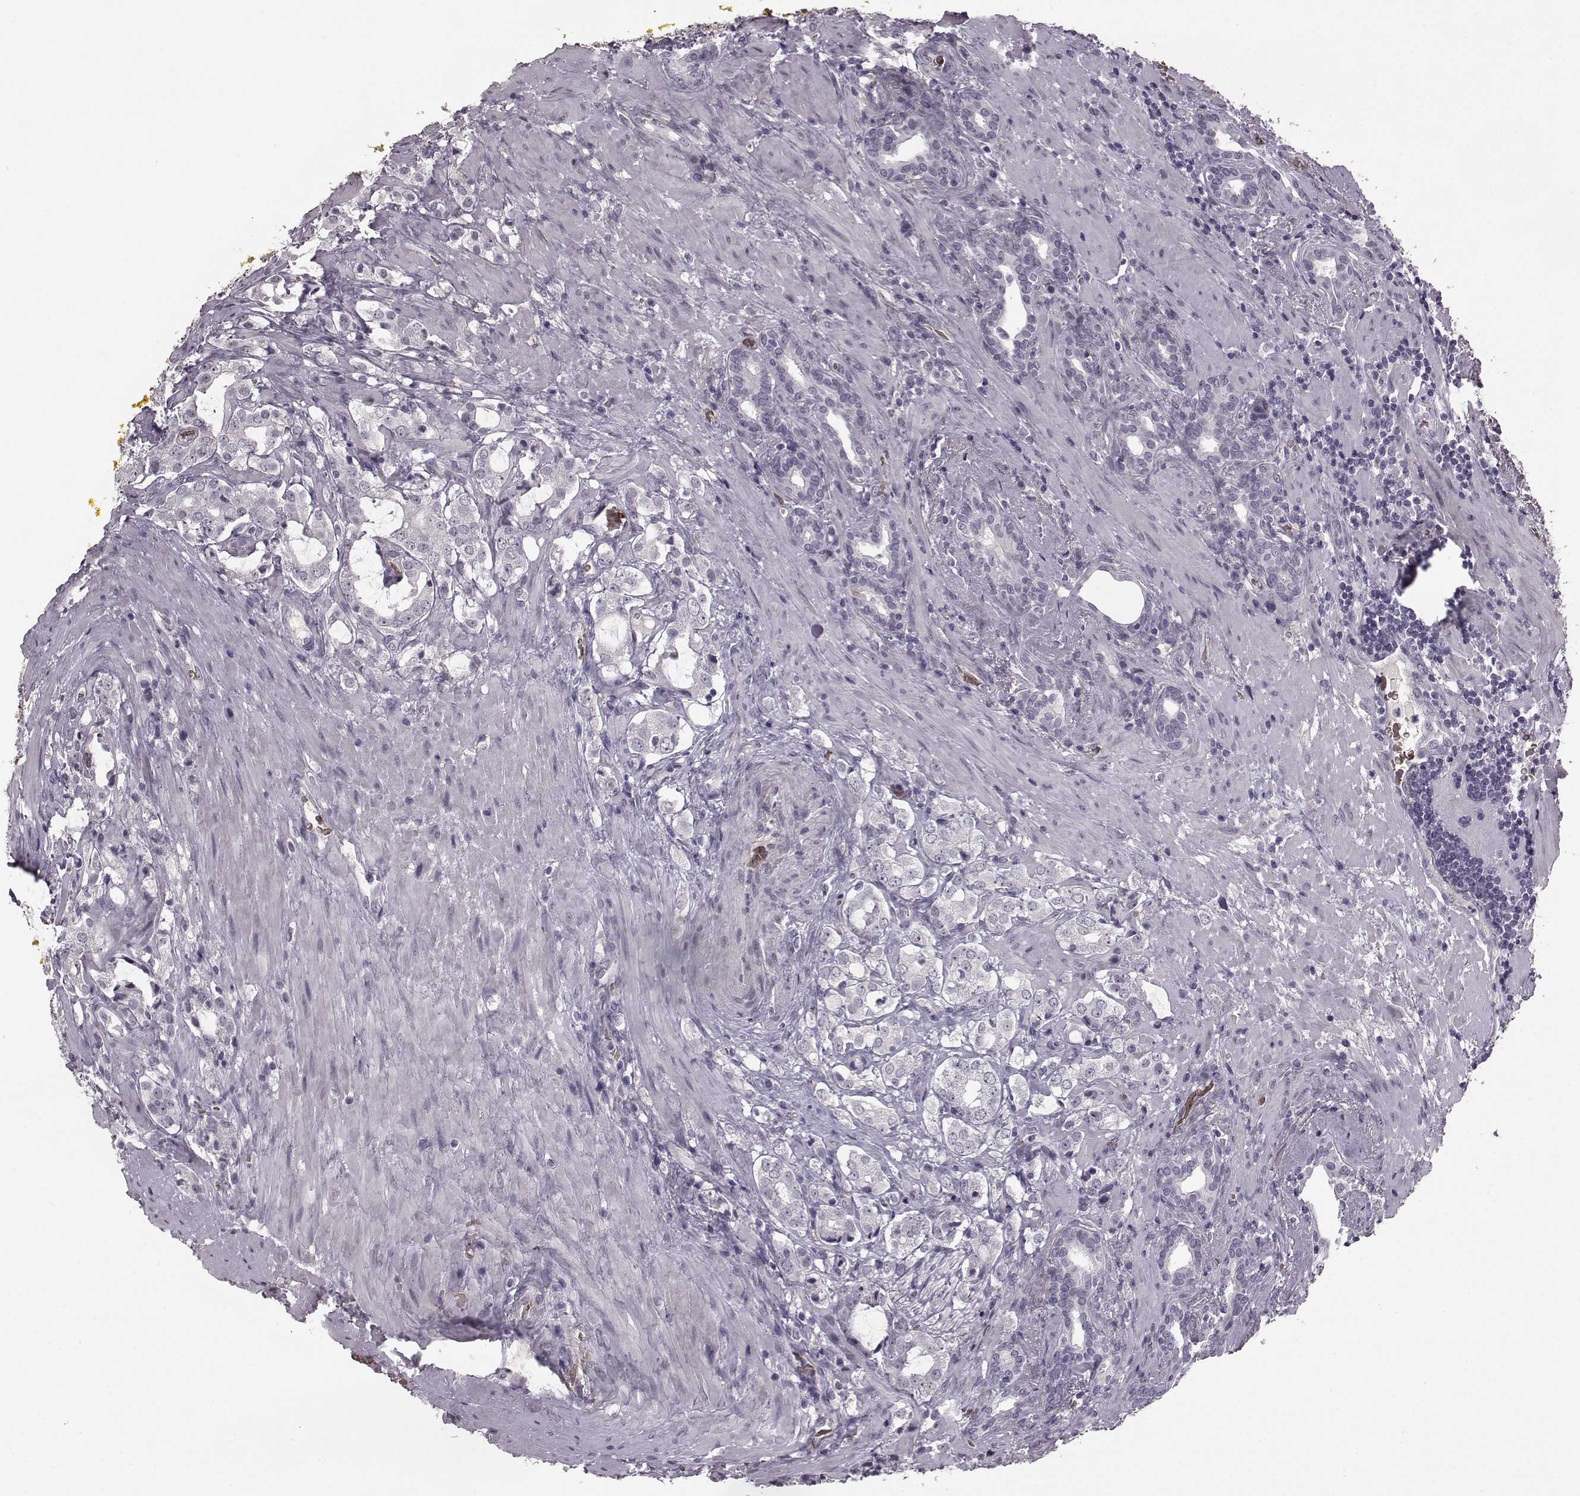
{"staining": {"intensity": "negative", "quantity": "none", "location": "none"}, "tissue": "prostate cancer", "cell_type": "Tumor cells", "image_type": "cancer", "snomed": [{"axis": "morphology", "description": "Adenocarcinoma, NOS"}, {"axis": "topography", "description": "Prostate"}], "caption": "IHC micrograph of neoplastic tissue: human prostate cancer (adenocarcinoma) stained with DAB (3,3'-diaminobenzidine) displays no significant protein staining in tumor cells.", "gene": "PROP1", "patient": {"sex": "male", "age": 66}}